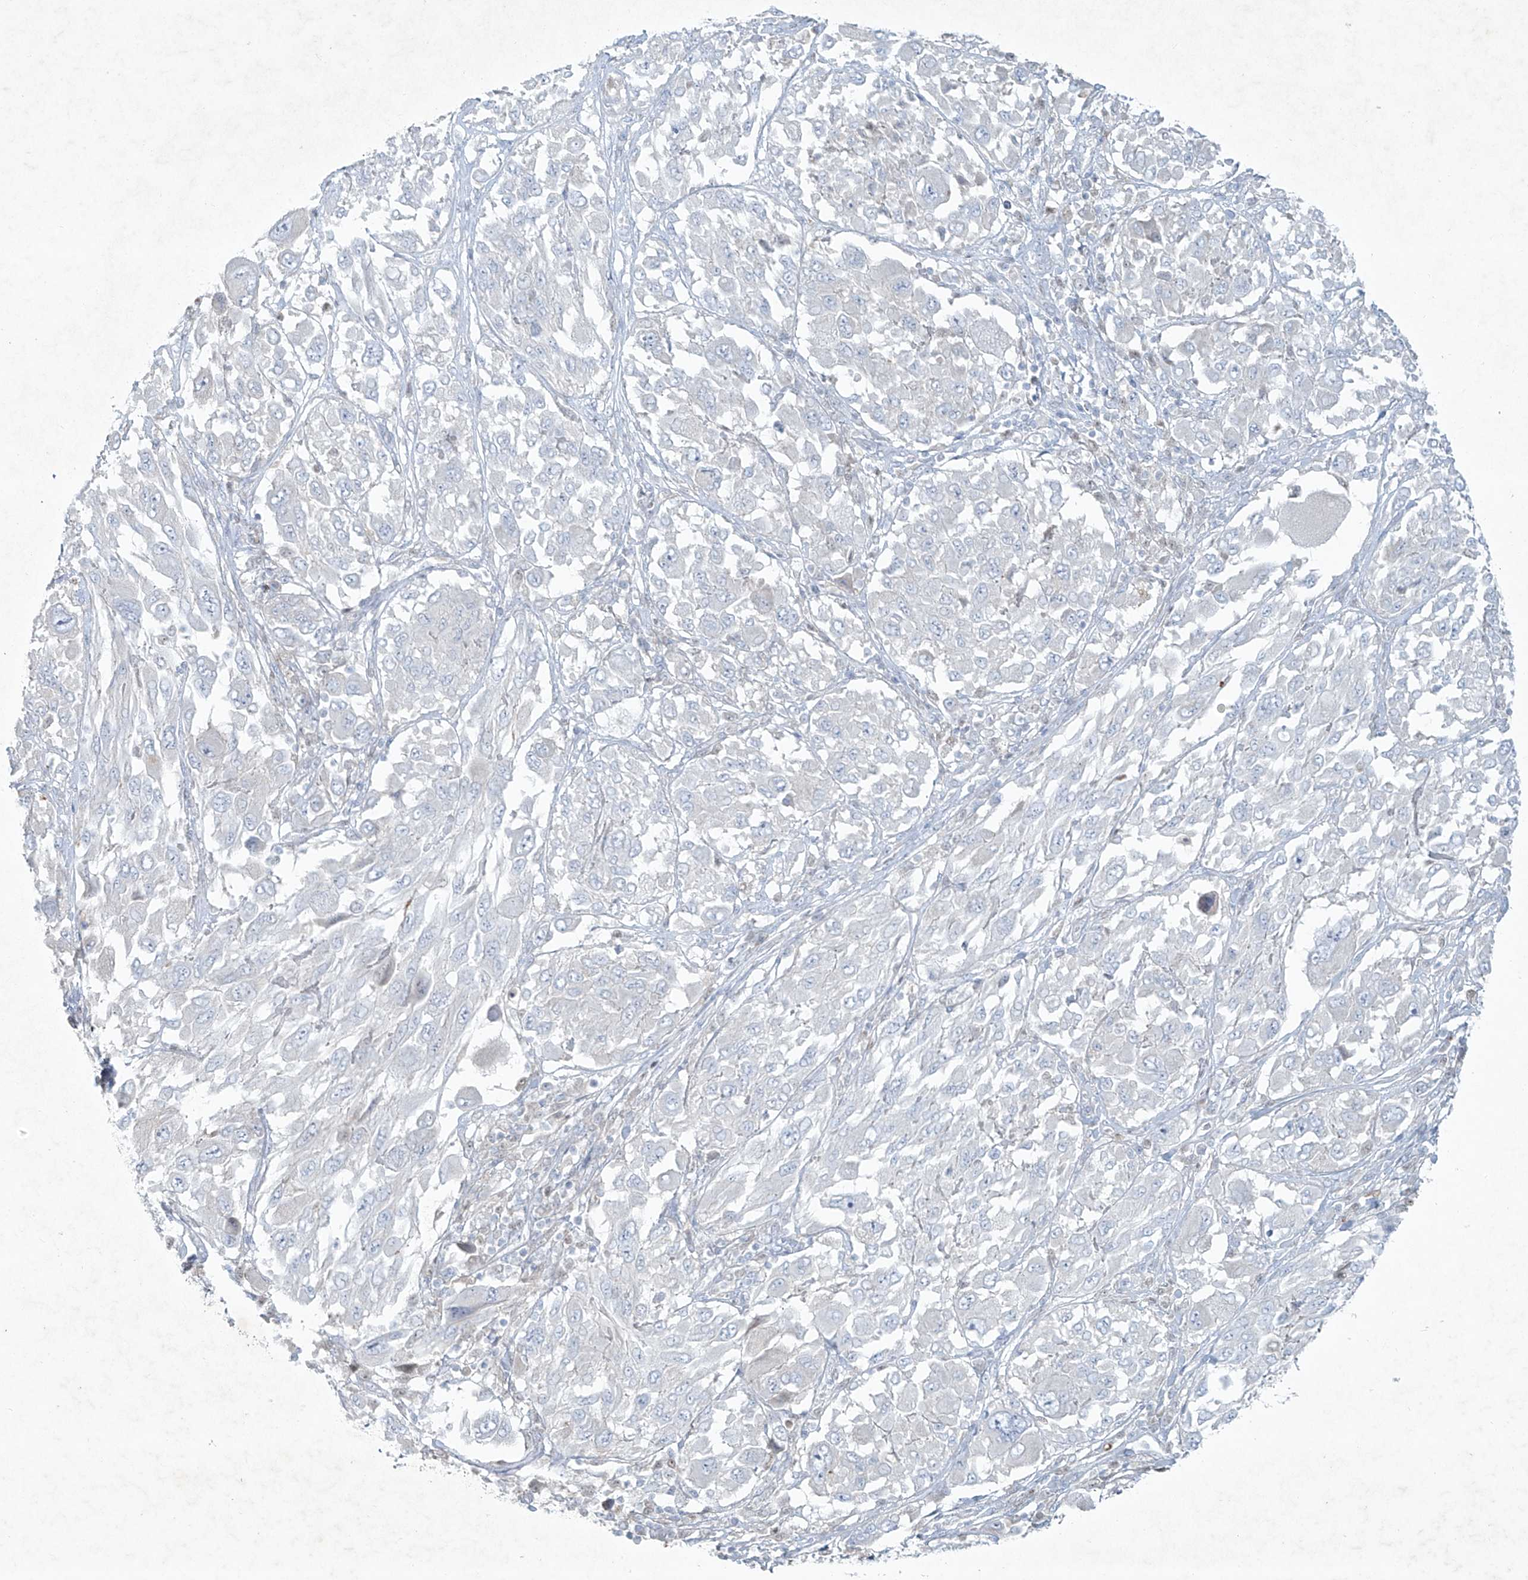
{"staining": {"intensity": "negative", "quantity": "none", "location": "none"}, "tissue": "melanoma", "cell_type": "Tumor cells", "image_type": "cancer", "snomed": [{"axis": "morphology", "description": "Malignant melanoma, NOS"}, {"axis": "topography", "description": "Skin"}], "caption": "Tumor cells show no significant staining in melanoma. Nuclei are stained in blue.", "gene": "TUBE1", "patient": {"sex": "female", "age": 91}}